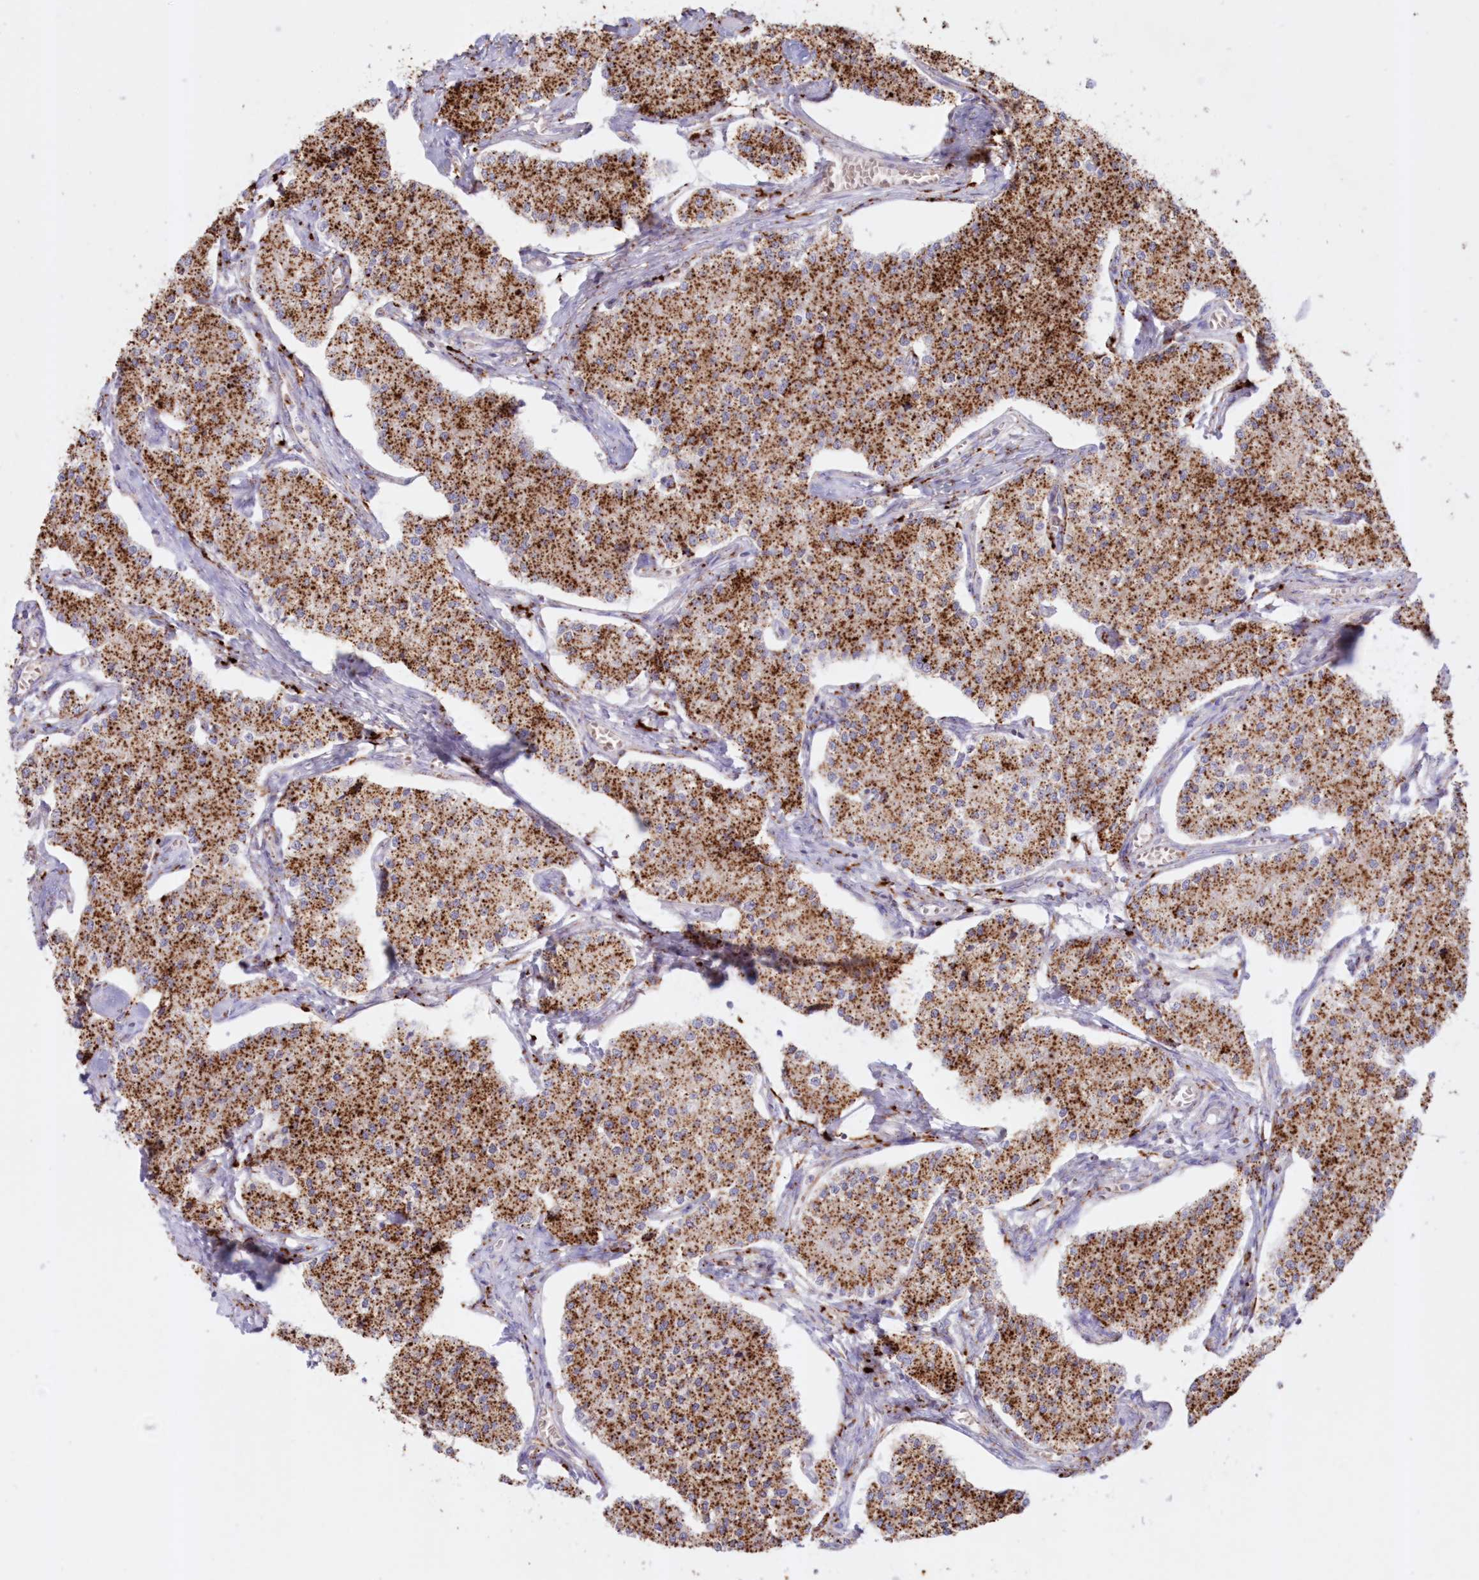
{"staining": {"intensity": "strong", "quantity": ">75%", "location": "cytoplasmic/membranous"}, "tissue": "carcinoid", "cell_type": "Tumor cells", "image_type": "cancer", "snomed": [{"axis": "morphology", "description": "Carcinoid, malignant, NOS"}, {"axis": "topography", "description": "Colon"}], "caption": "Approximately >75% of tumor cells in carcinoid demonstrate strong cytoplasmic/membranous protein staining as visualized by brown immunohistochemical staining.", "gene": "TPP1", "patient": {"sex": "female", "age": 52}}